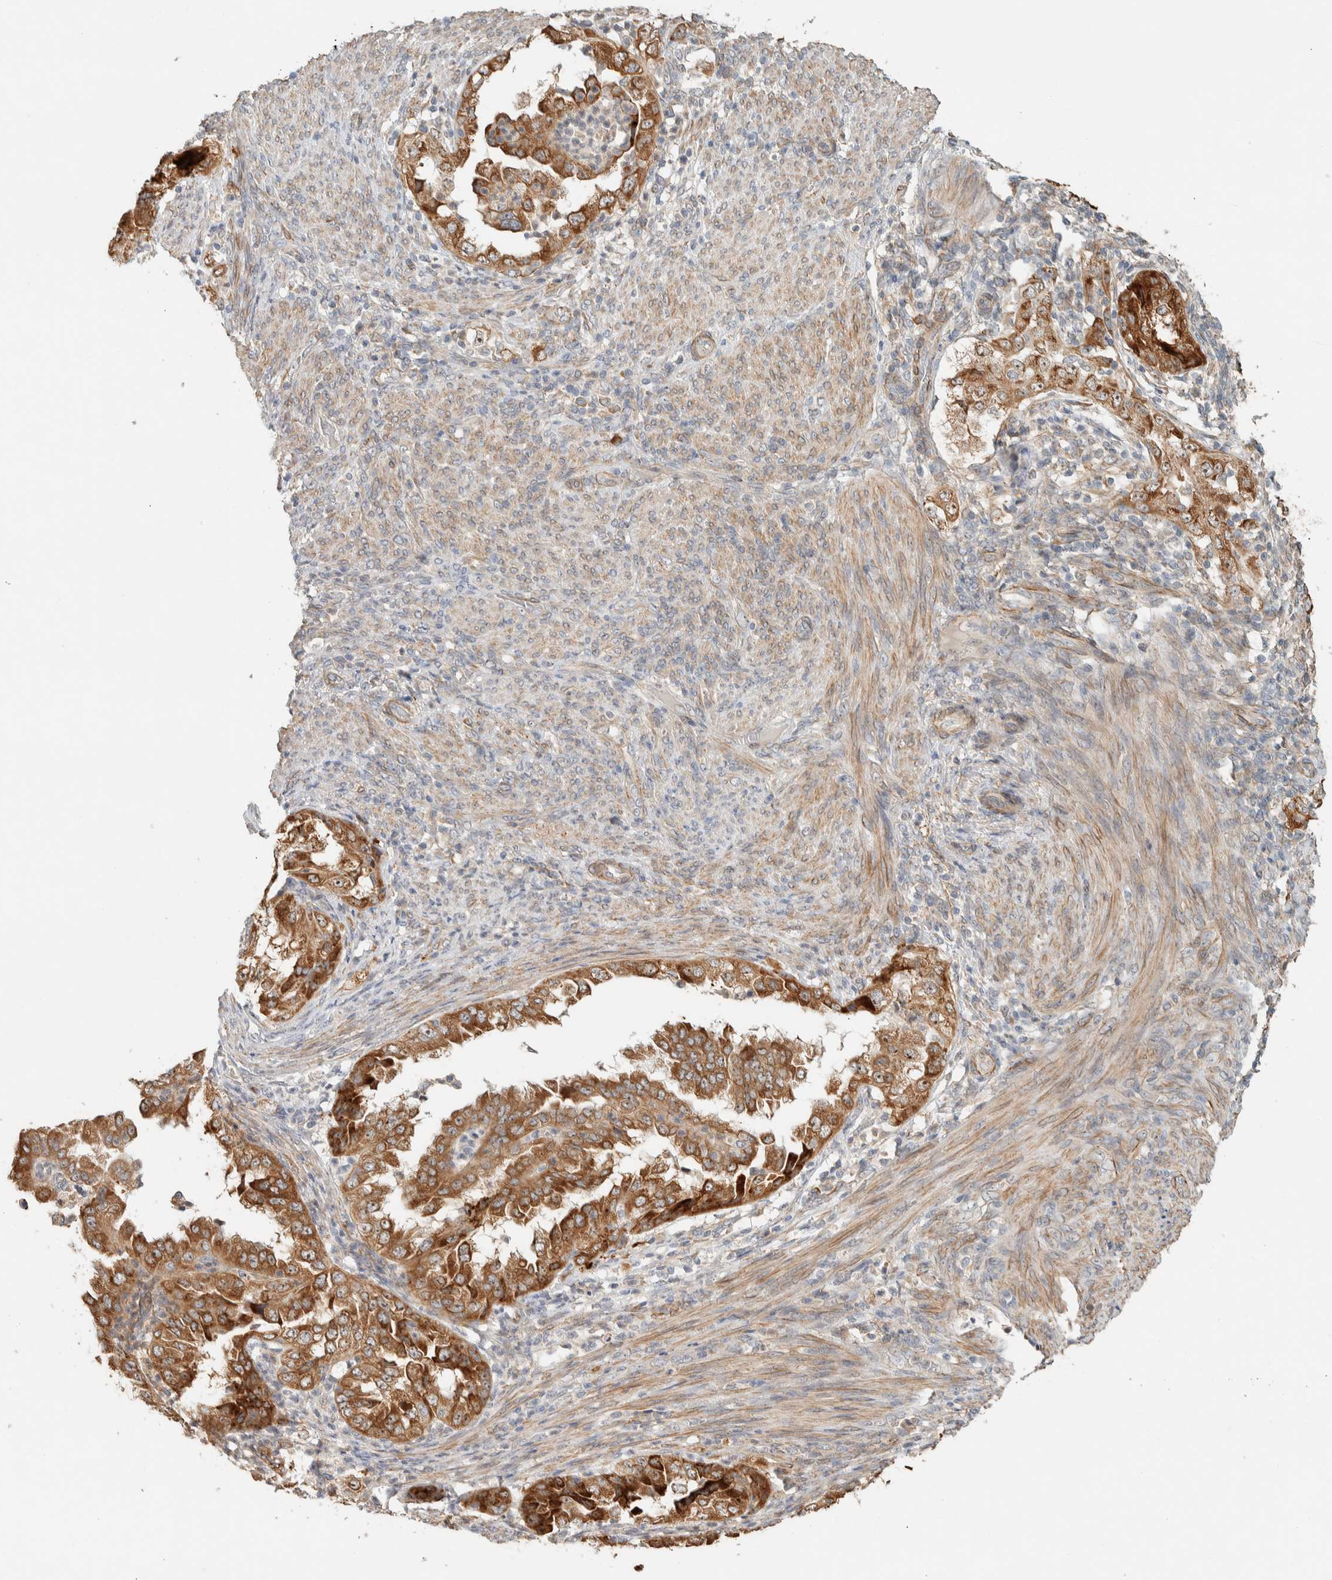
{"staining": {"intensity": "strong", "quantity": ">75%", "location": "cytoplasmic/membranous"}, "tissue": "endometrial cancer", "cell_type": "Tumor cells", "image_type": "cancer", "snomed": [{"axis": "morphology", "description": "Adenocarcinoma, NOS"}, {"axis": "topography", "description": "Endometrium"}], "caption": "Immunohistochemistry (IHC) image of adenocarcinoma (endometrial) stained for a protein (brown), which displays high levels of strong cytoplasmic/membranous positivity in about >75% of tumor cells.", "gene": "KLHL40", "patient": {"sex": "female", "age": 85}}